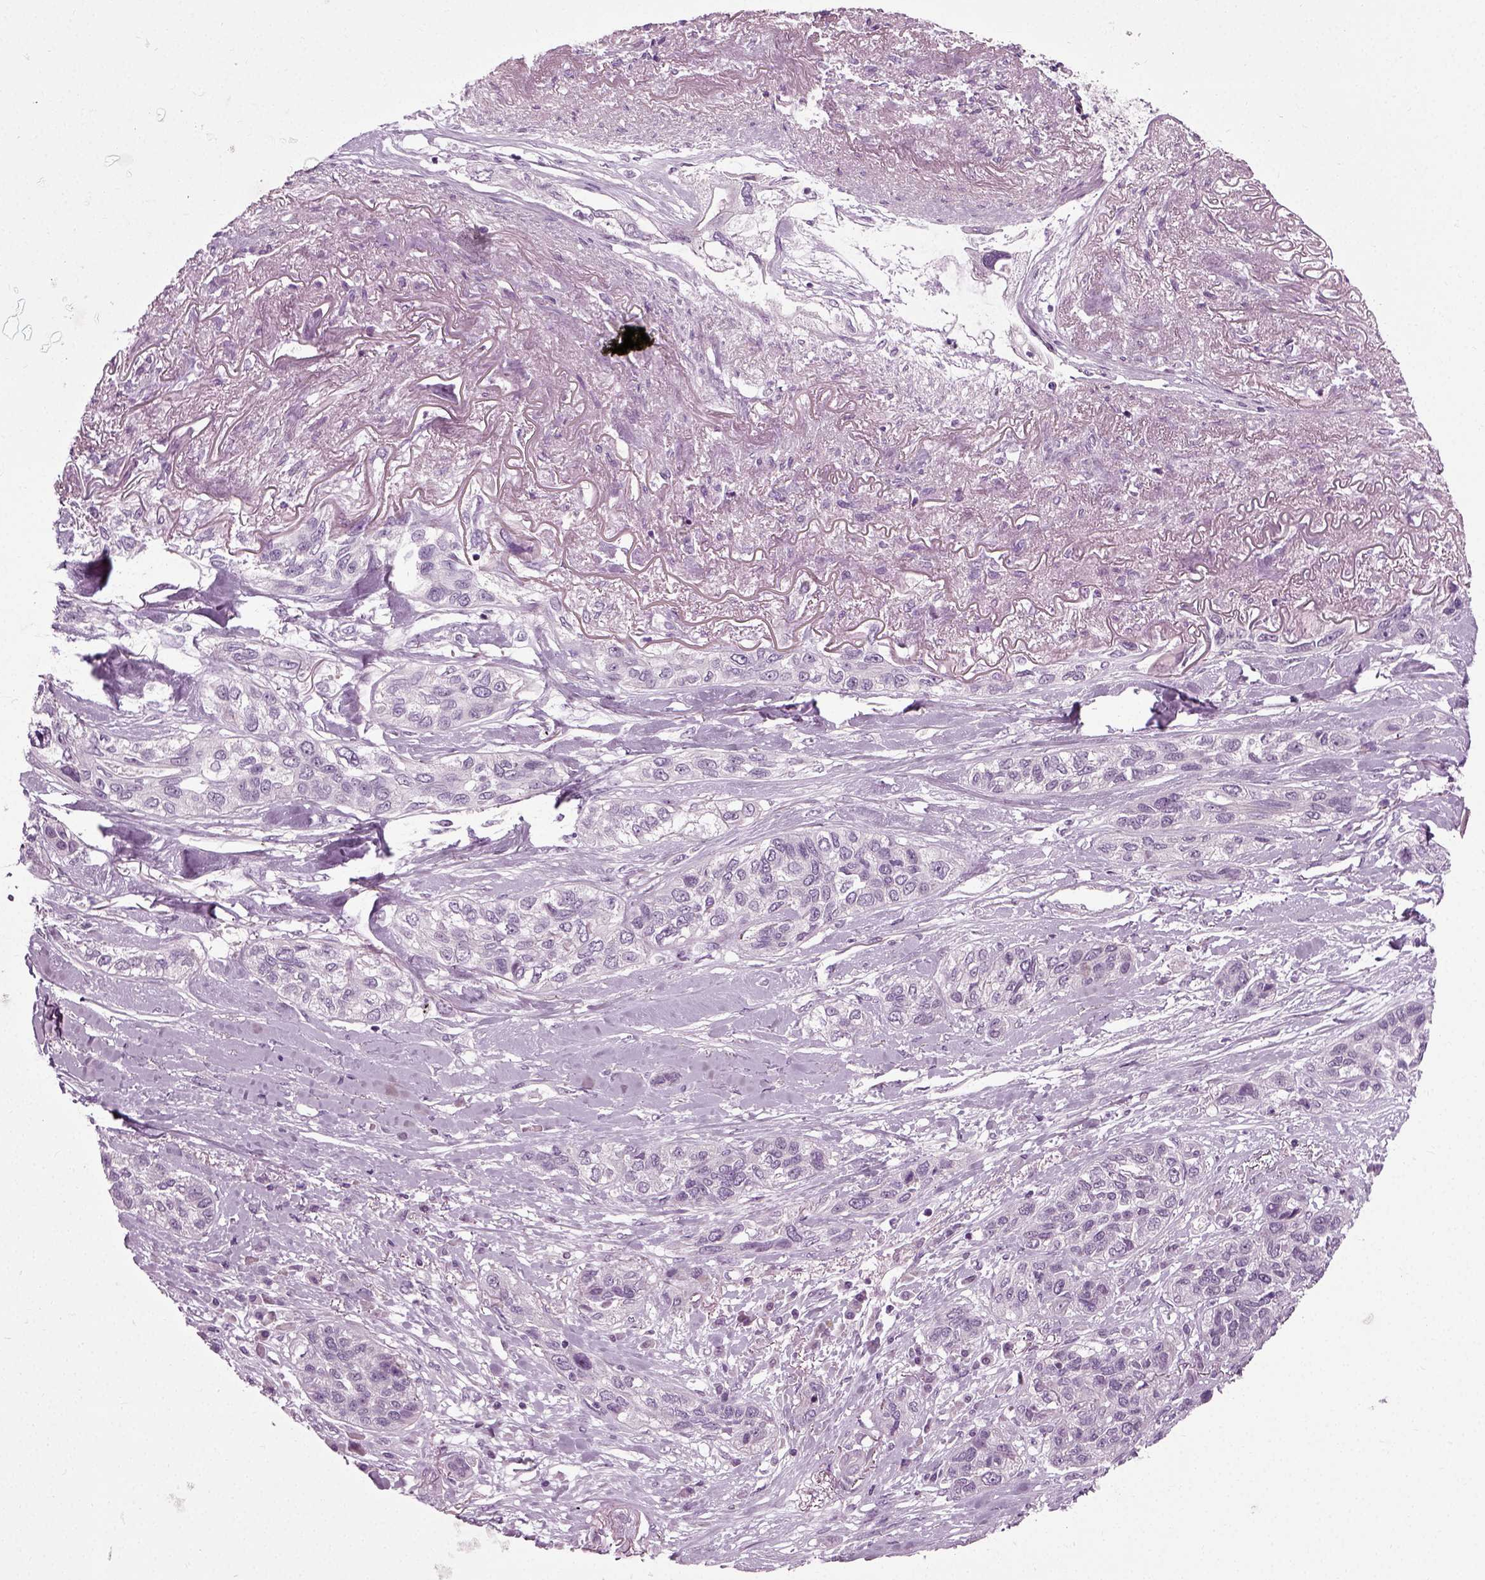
{"staining": {"intensity": "negative", "quantity": "none", "location": "none"}, "tissue": "lung cancer", "cell_type": "Tumor cells", "image_type": "cancer", "snomed": [{"axis": "morphology", "description": "Squamous cell carcinoma, NOS"}, {"axis": "topography", "description": "Lung"}], "caption": "There is no significant positivity in tumor cells of squamous cell carcinoma (lung).", "gene": "SCG5", "patient": {"sex": "female", "age": 70}}